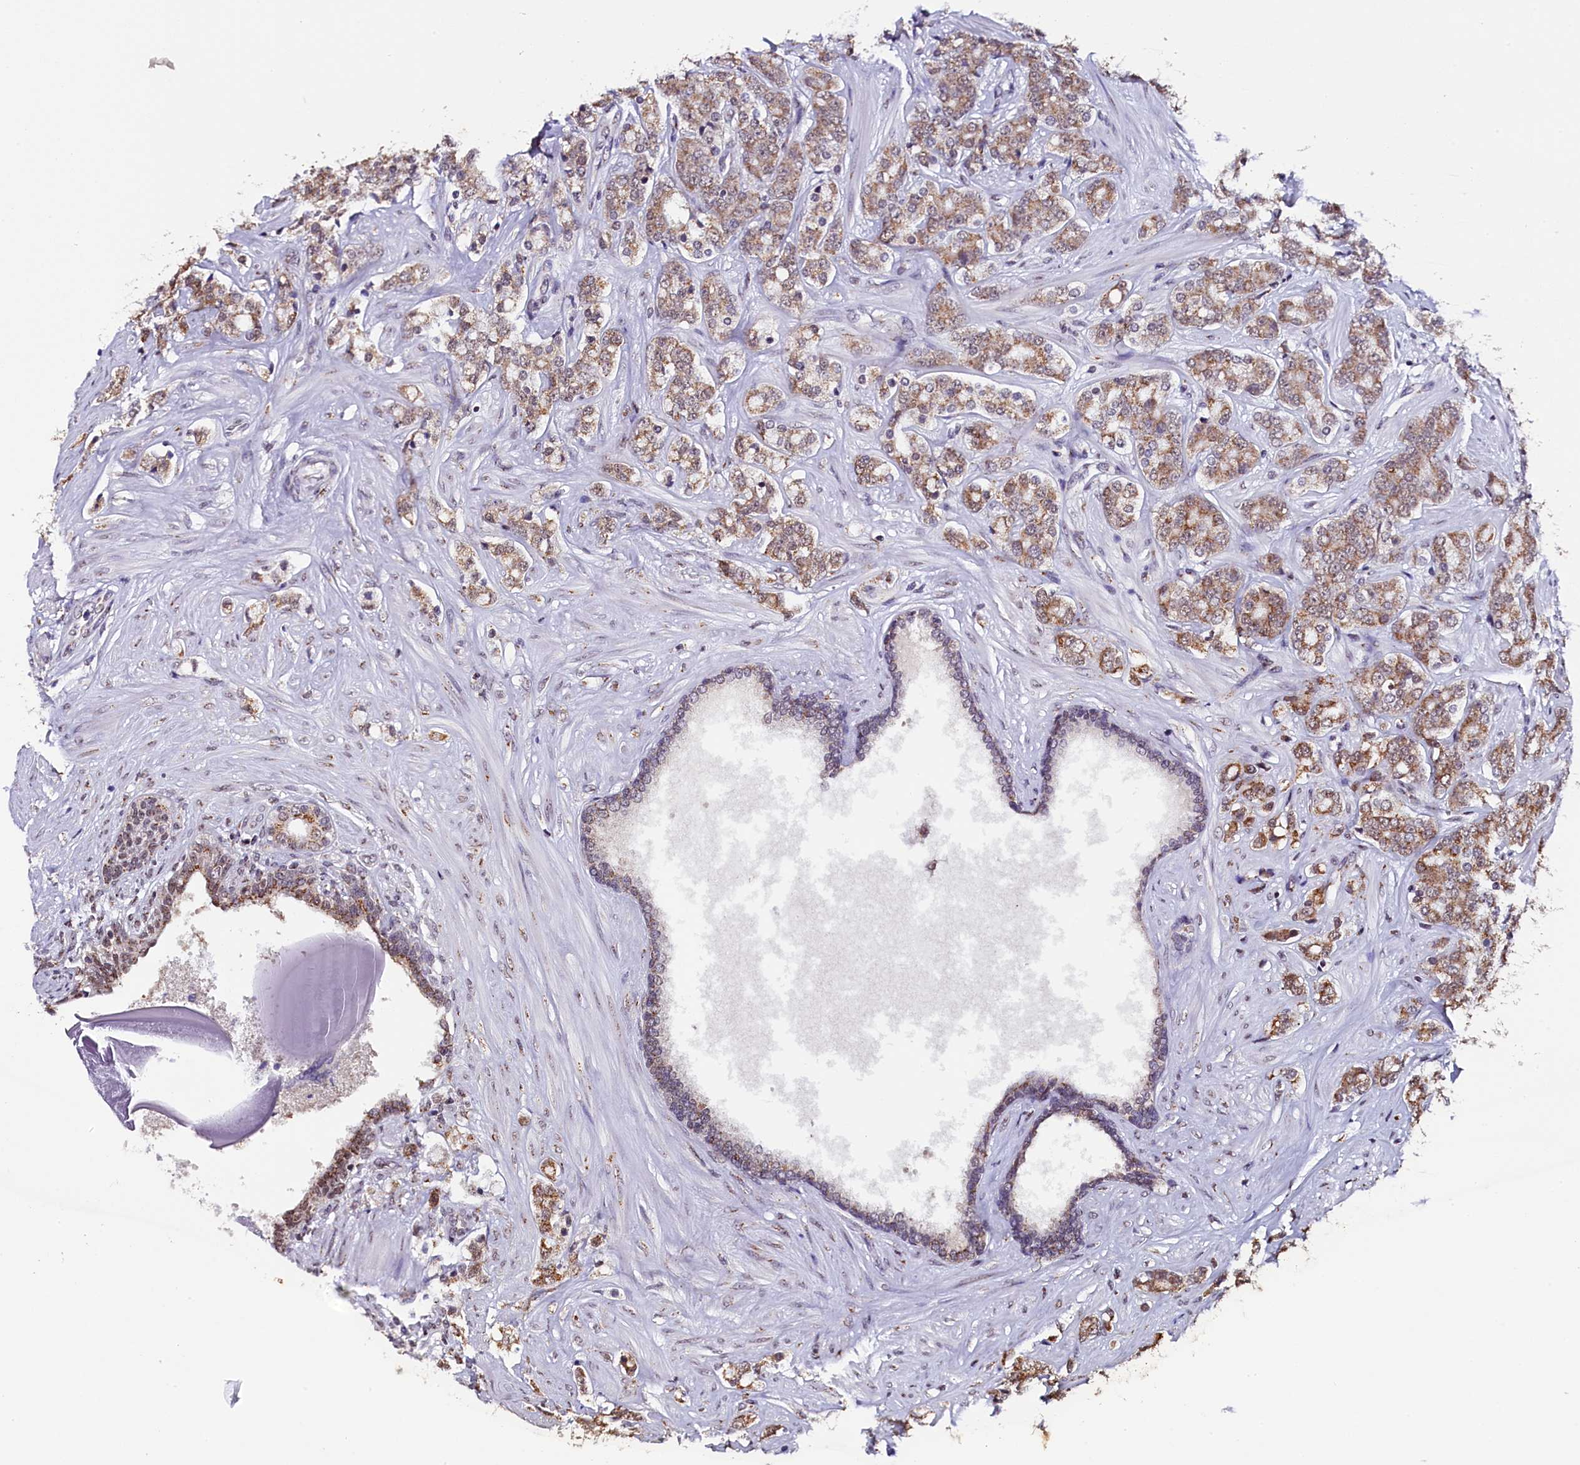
{"staining": {"intensity": "moderate", "quantity": ">75%", "location": "cytoplasmic/membranous"}, "tissue": "prostate cancer", "cell_type": "Tumor cells", "image_type": "cancer", "snomed": [{"axis": "morphology", "description": "Adenocarcinoma, High grade"}, {"axis": "topography", "description": "Prostate"}], "caption": "About >75% of tumor cells in human high-grade adenocarcinoma (prostate) display moderate cytoplasmic/membranous protein staining as visualized by brown immunohistochemical staining.", "gene": "NCBP1", "patient": {"sex": "male", "age": 62}}